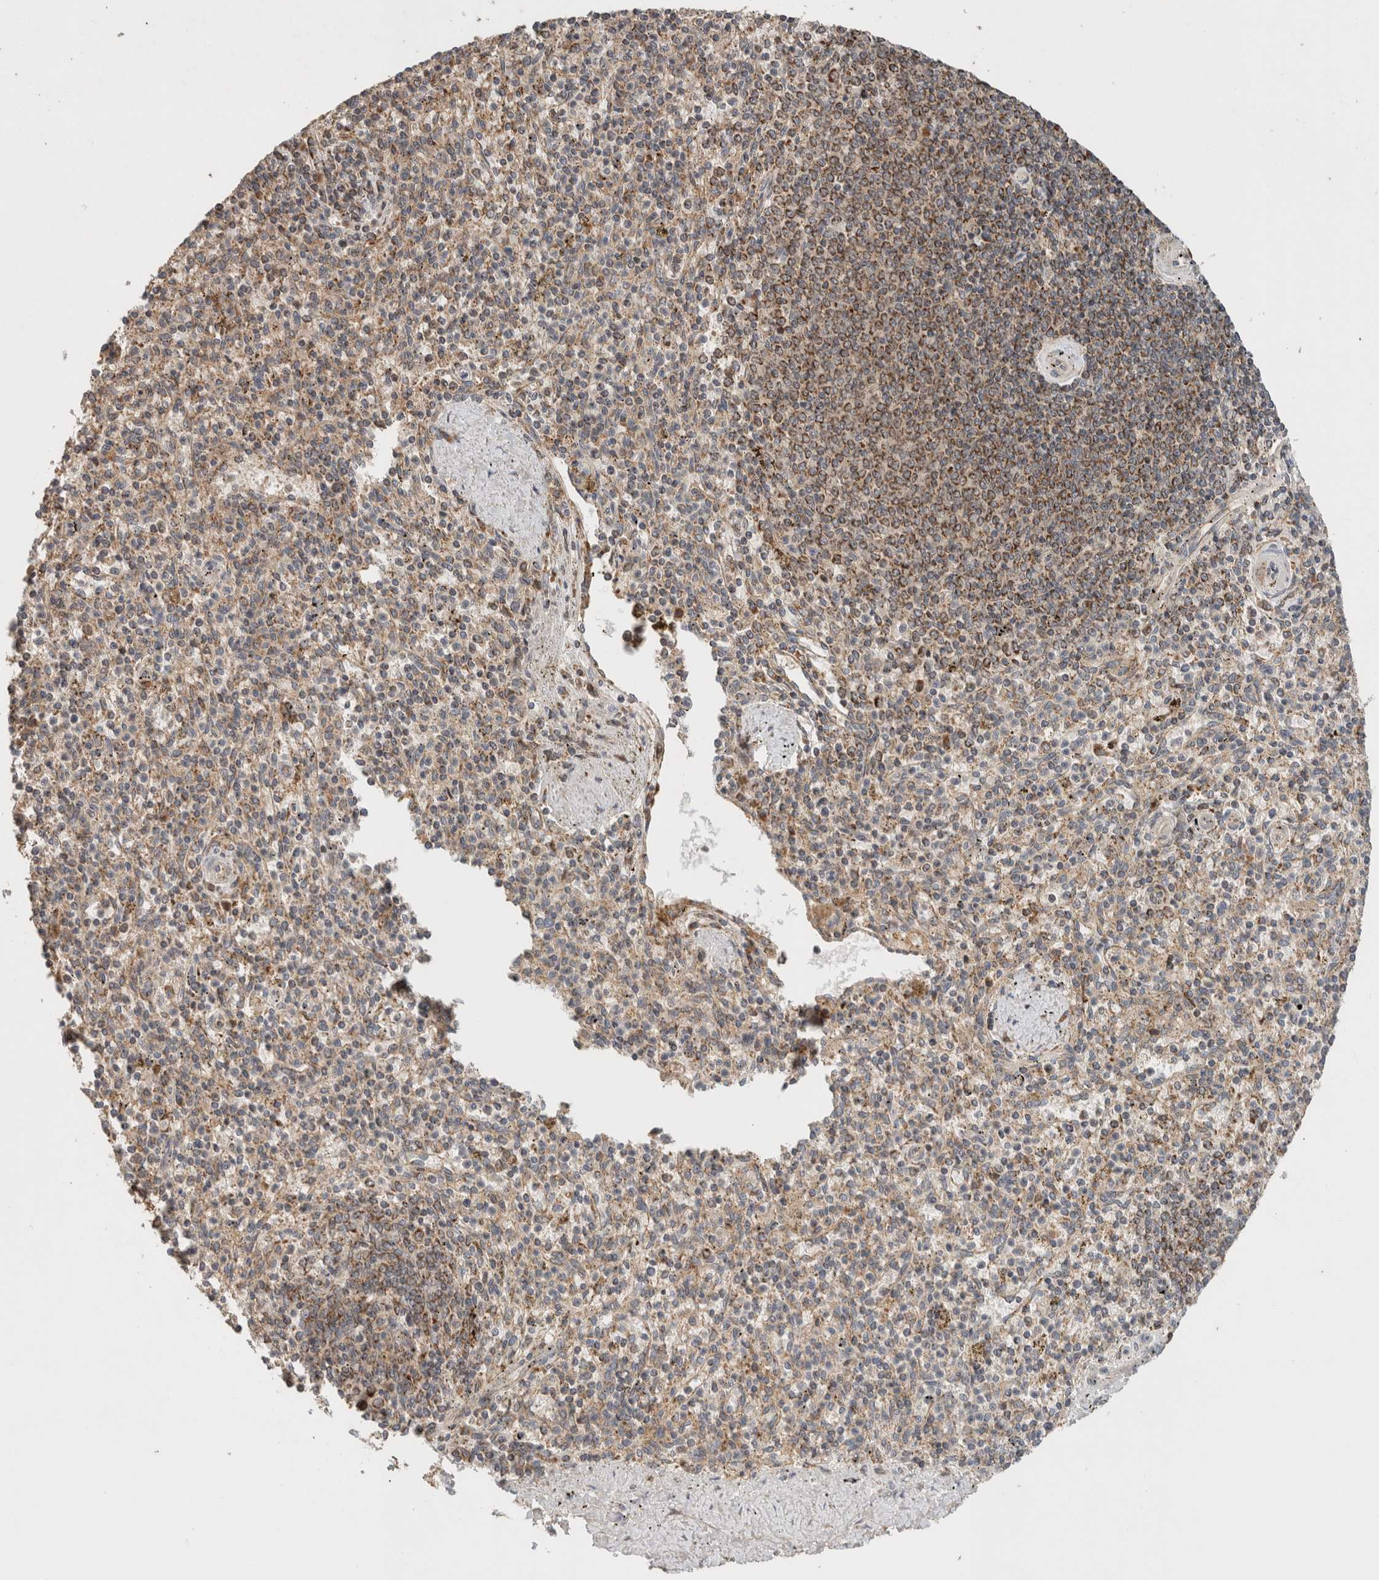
{"staining": {"intensity": "moderate", "quantity": "25%-75%", "location": "cytoplasmic/membranous"}, "tissue": "spleen", "cell_type": "Cells in red pulp", "image_type": "normal", "snomed": [{"axis": "morphology", "description": "Normal tissue, NOS"}, {"axis": "topography", "description": "Spleen"}], "caption": "Immunohistochemistry (IHC) histopathology image of unremarkable spleen: human spleen stained using IHC shows medium levels of moderate protein expression localized specifically in the cytoplasmic/membranous of cells in red pulp, appearing as a cytoplasmic/membranous brown color.", "gene": "EIF2B3", "patient": {"sex": "male", "age": 72}}